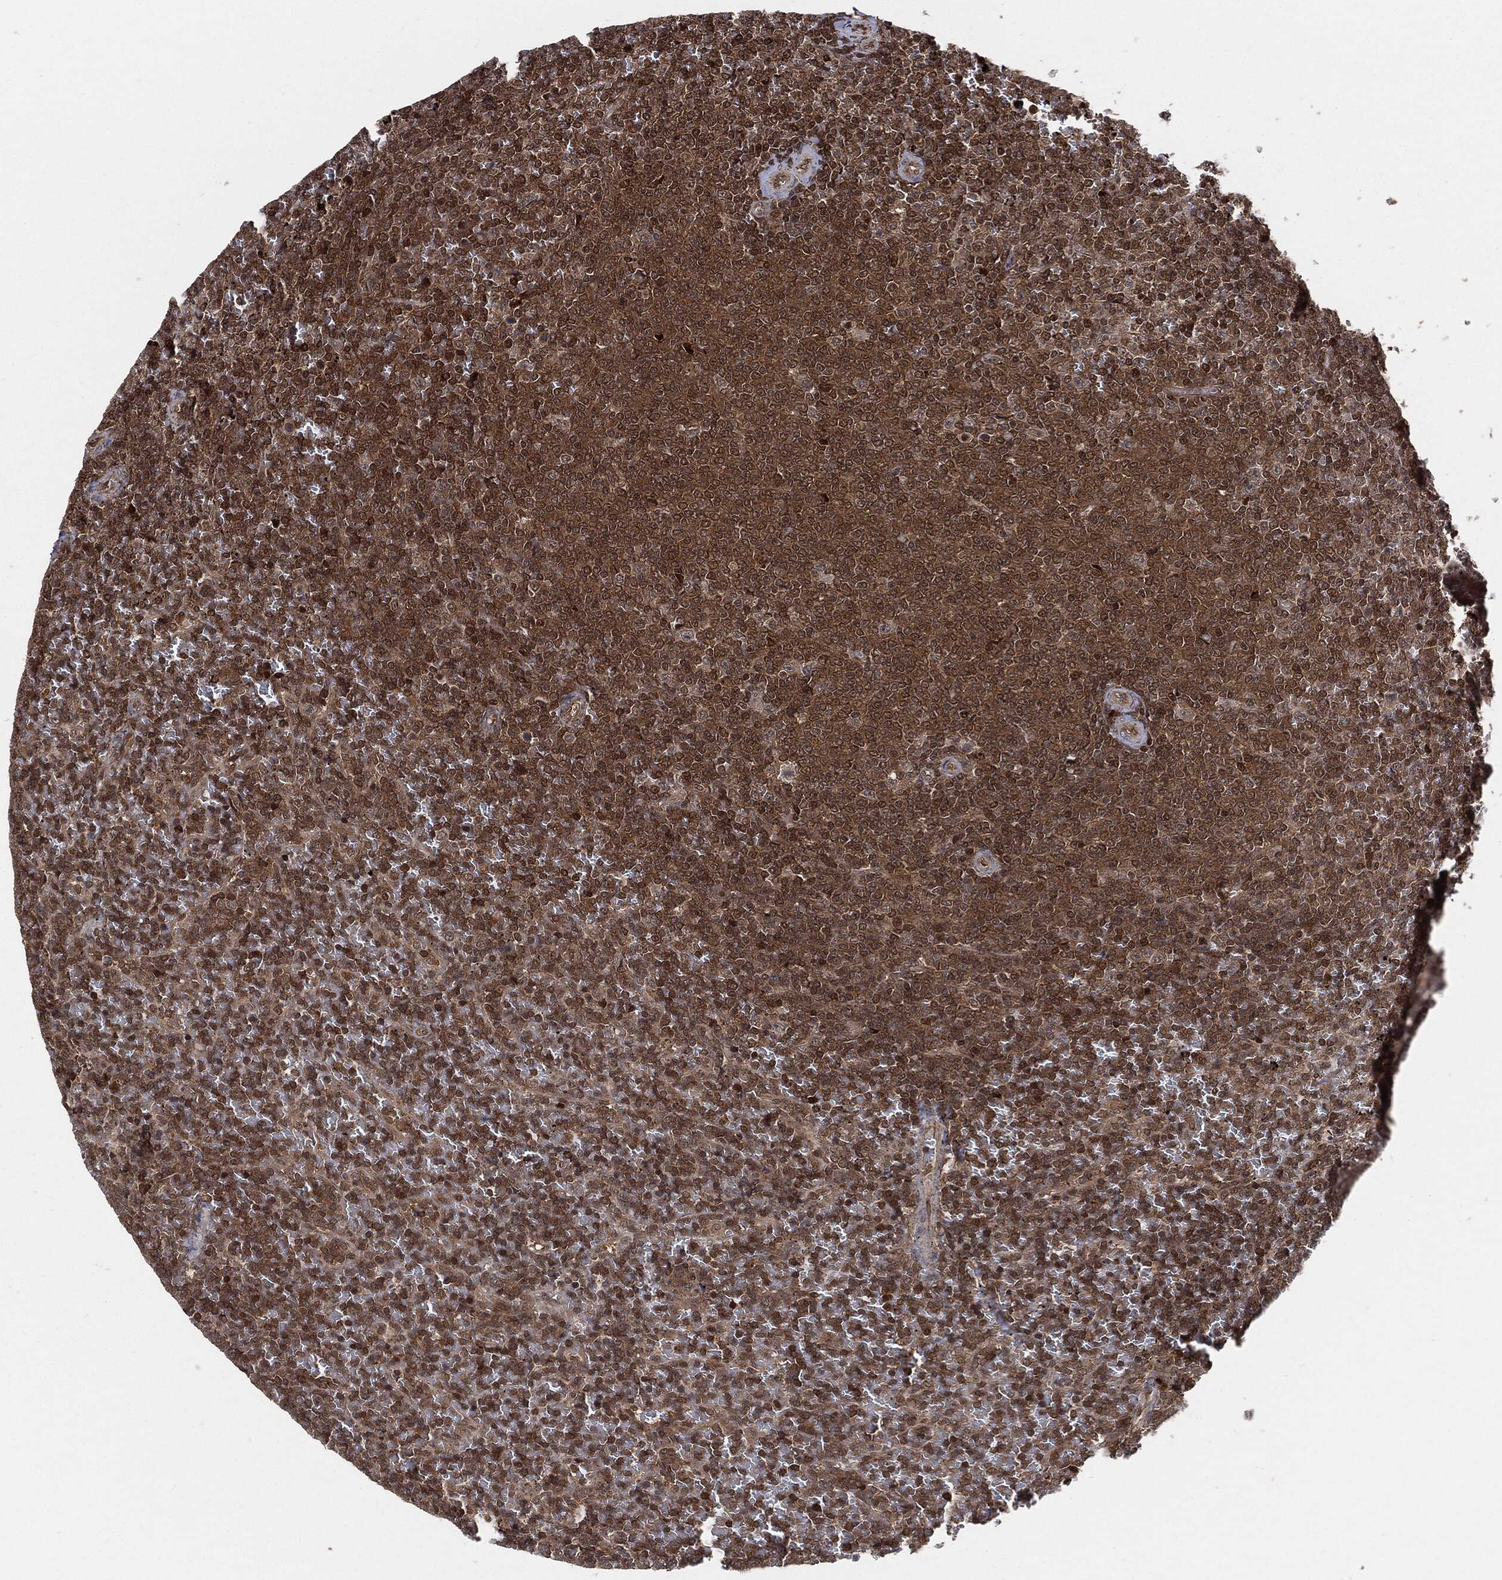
{"staining": {"intensity": "moderate", "quantity": ">75%", "location": "cytoplasmic/membranous,nuclear"}, "tissue": "lymphoma", "cell_type": "Tumor cells", "image_type": "cancer", "snomed": [{"axis": "morphology", "description": "Malignant lymphoma, non-Hodgkin's type, Low grade"}, {"axis": "topography", "description": "Spleen"}], "caption": "Lymphoma tissue reveals moderate cytoplasmic/membranous and nuclear expression in approximately >75% of tumor cells, visualized by immunohistochemistry.", "gene": "CUTA", "patient": {"sex": "female", "age": 77}}